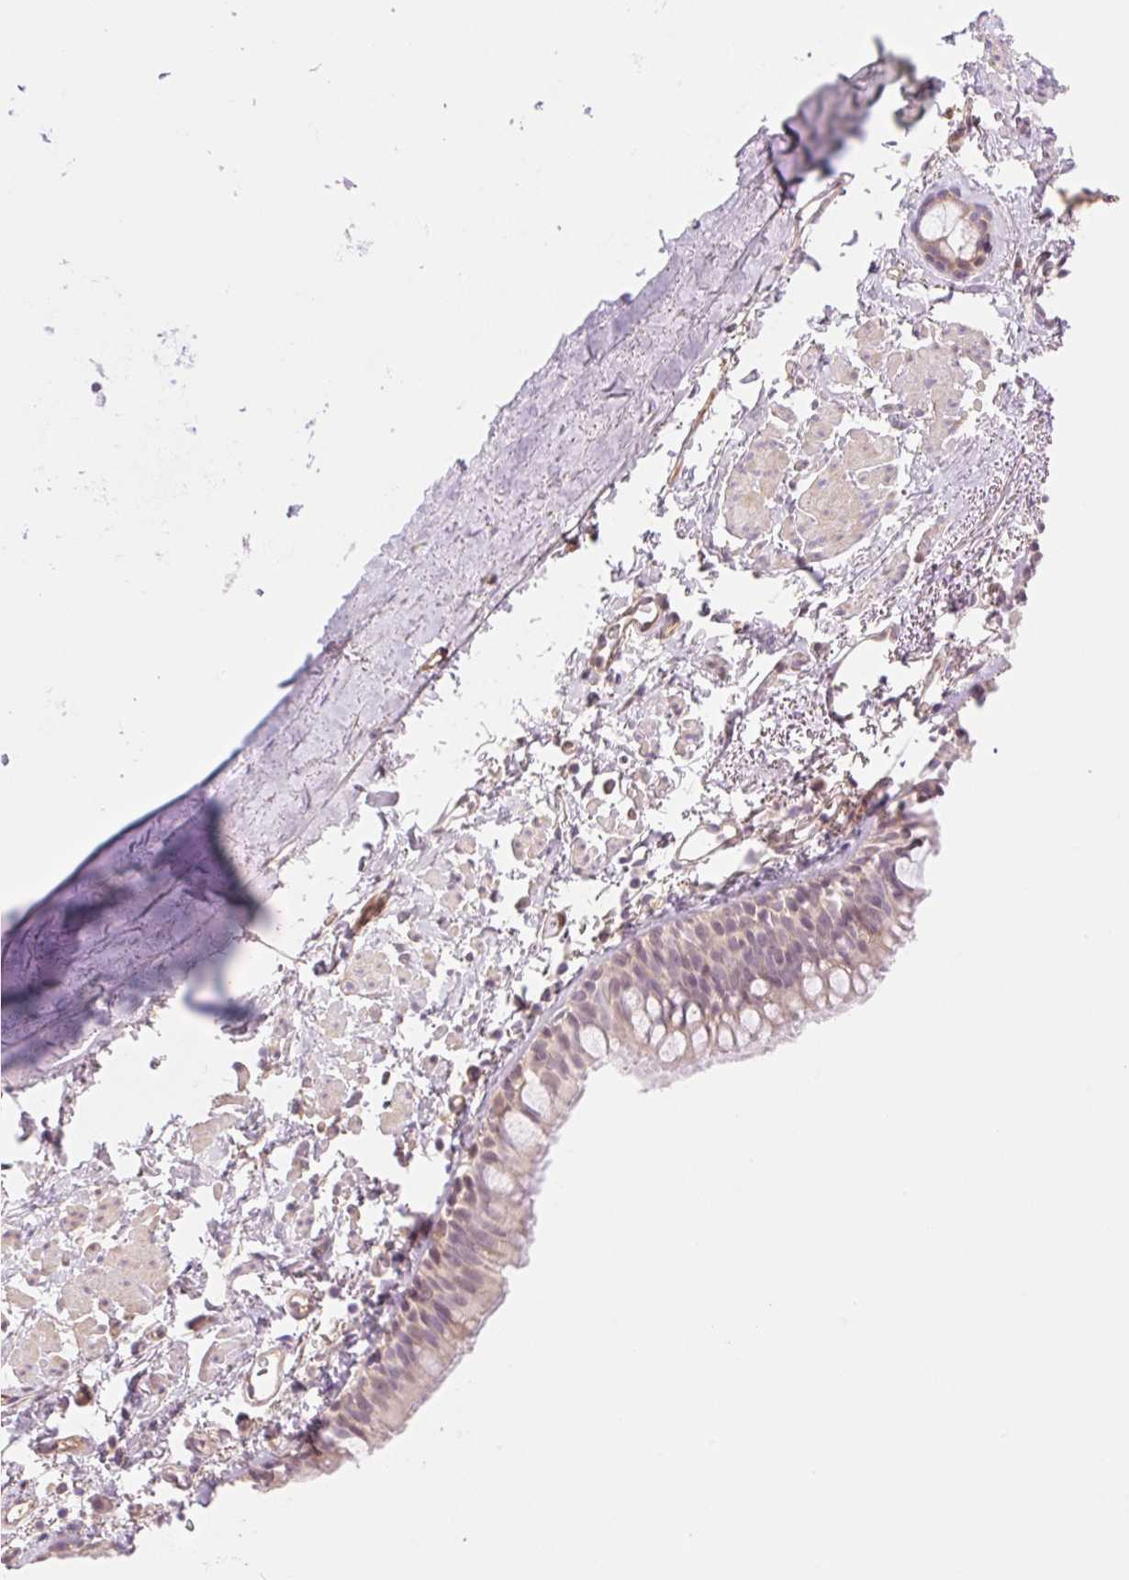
{"staining": {"intensity": "weak", "quantity": ">75%", "location": "nuclear"}, "tissue": "bronchus", "cell_type": "Respiratory epithelial cells", "image_type": "normal", "snomed": [{"axis": "morphology", "description": "Normal tissue, NOS"}, {"axis": "topography", "description": "Bronchus"}], "caption": "IHC photomicrograph of normal human bronchus stained for a protein (brown), which shows low levels of weak nuclear positivity in approximately >75% of respiratory epithelial cells.", "gene": "HEBP1", "patient": {"sex": "male", "age": 67}}